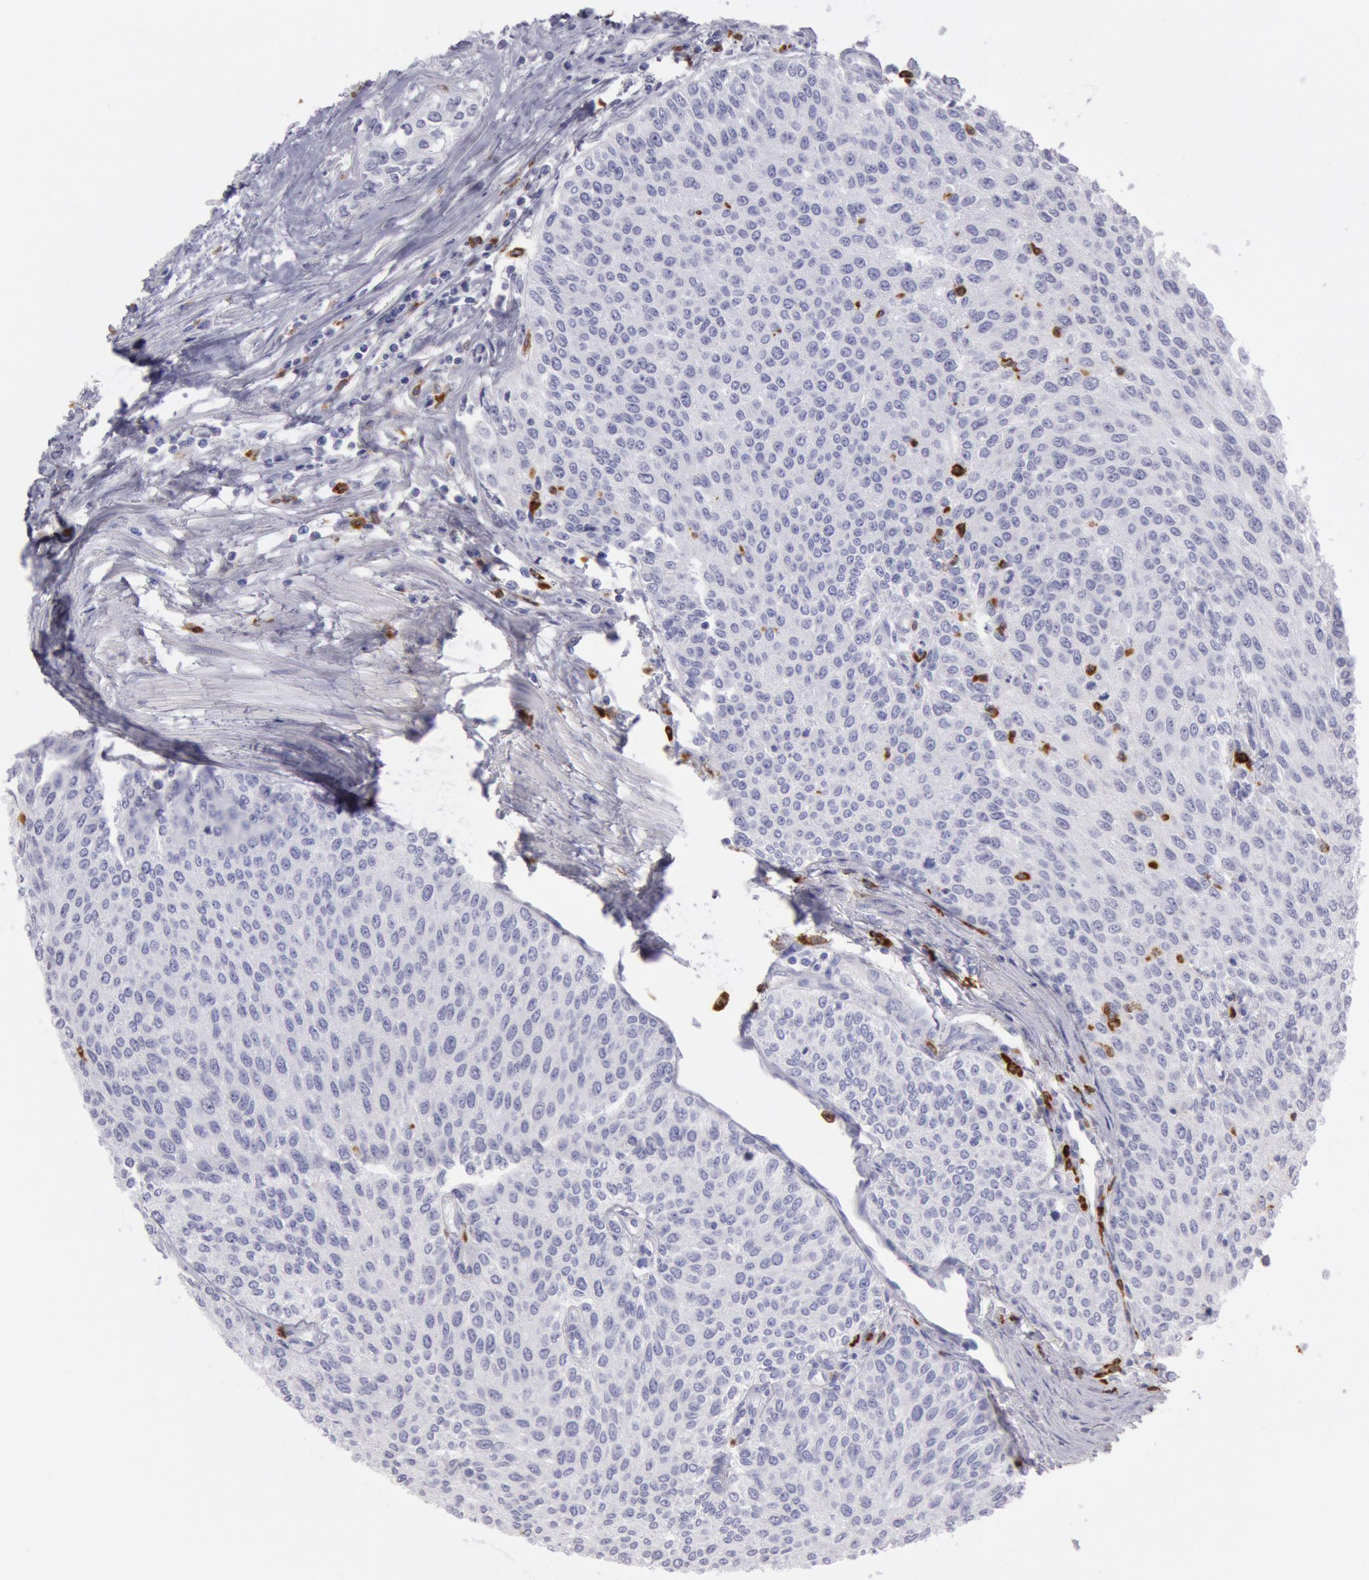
{"staining": {"intensity": "negative", "quantity": "none", "location": "none"}, "tissue": "urothelial cancer", "cell_type": "Tumor cells", "image_type": "cancer", "snomed": [{"axis": "morphology", "description": "Urothelial carcinoma, Low grade"}, {"axis": "topography", "description": "Urinary bladder"}], "caption": "Immunohistochemical staining of human urothelial cancer demonstrates no significant expression in tumor cells. The staining was performed using DAB (3,3'-diaminobenzidine) to visualize the protein expression in brown, while the nuclei were stained in blue with hematoxylin (Magnification: 20x).", "gene": "FCN1", "patient": {"sex": "female", "age": 73}}